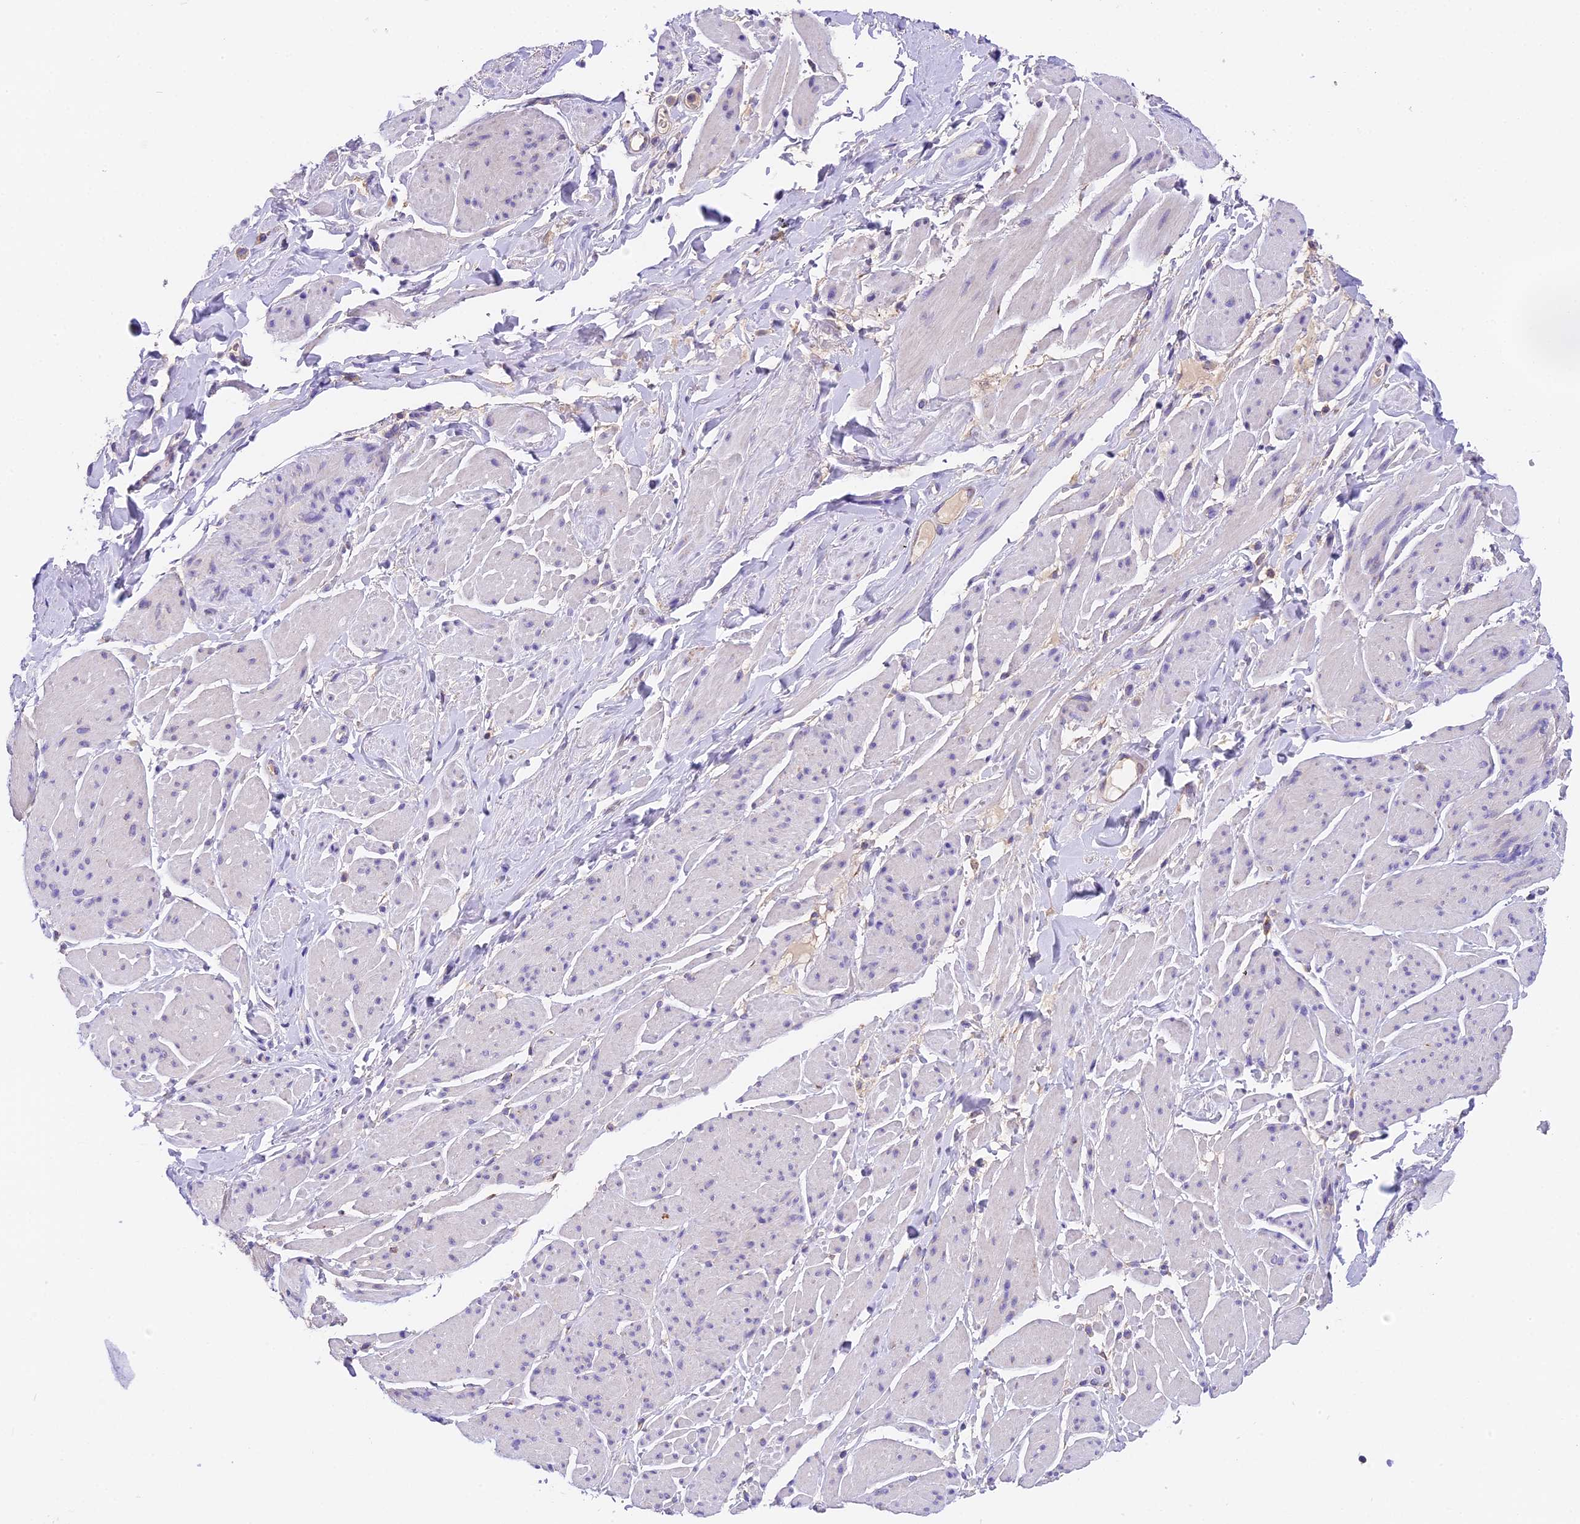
{"staining": {"intensity": "negative", "quantity": "none", "location": "none"}, "tissue": "smooth muscle", "cell_type": "Smooth muscle cells", "image_type": "normal", "snomed": [{"axis": "morphology", "description": "Normal tissue, NOS"}, {"axis": "topography", "description": "Smooth muscle"}, {"axis": "topography", "description": "Peripheral nerve tissue"}], "caption": "This is an IHC image of unremarkable smooth muscle. There is no expression in smooth muscle cells.", "gene": "MGME1", "patient": {"sex": "male", "age": 69}}